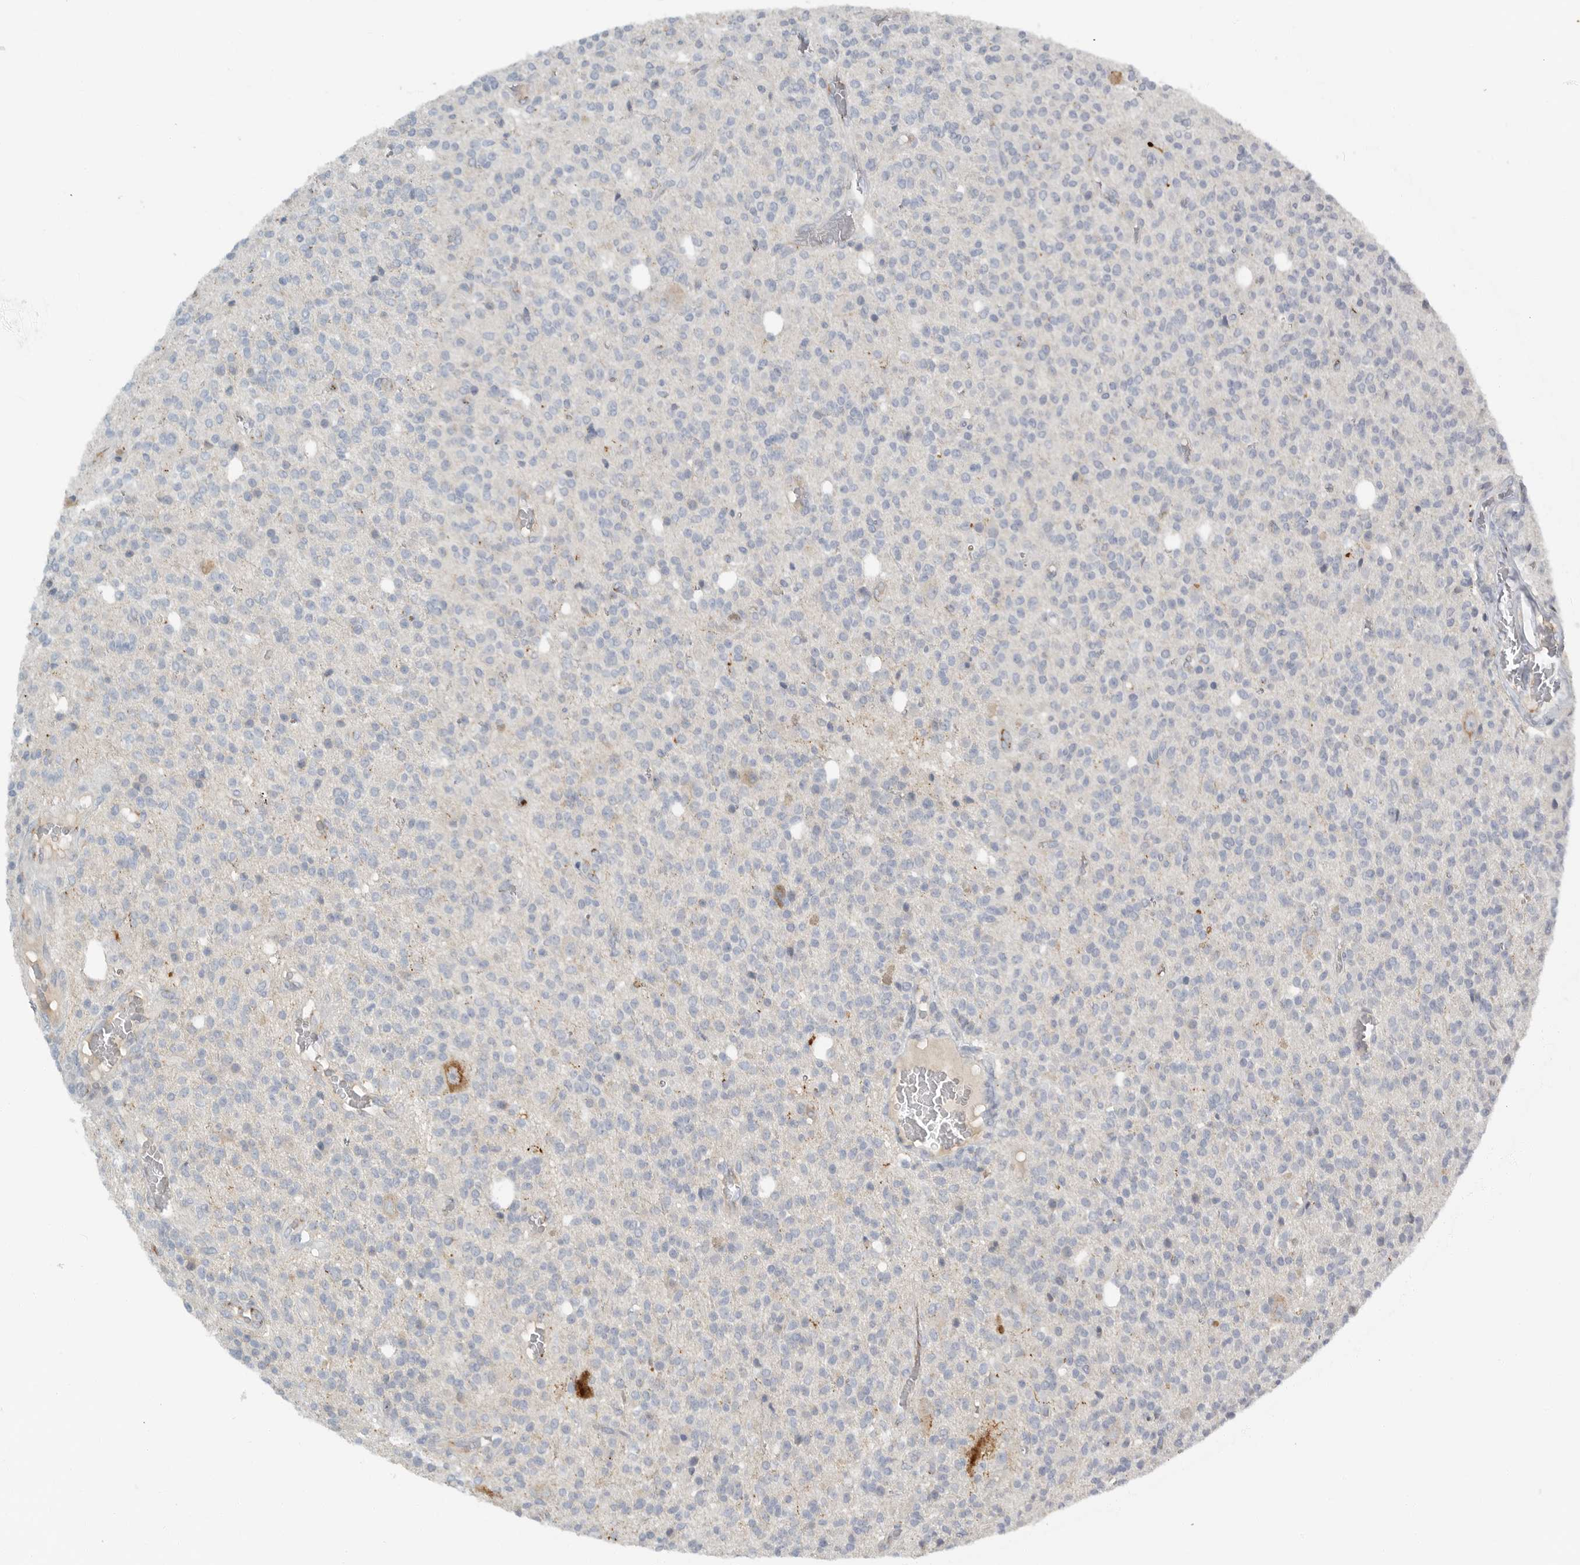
{"staining": {"intensity": "negative", "quantity": "none", "location": "none"}, "tissue": "glioma", "cell_type": "Tumor cells", "image_type": "cancer", "snomed": [{"axis": "morphology", "description": "Glioma, malignant, High grade"}, {"axis": "topography", "description": "Brain"}], "caption": "The IHC histopathology image has no significant expression in tumor cells of glioma tissue.", "gene": "PAM", "patient": {"sex": "male", "age": 34}}